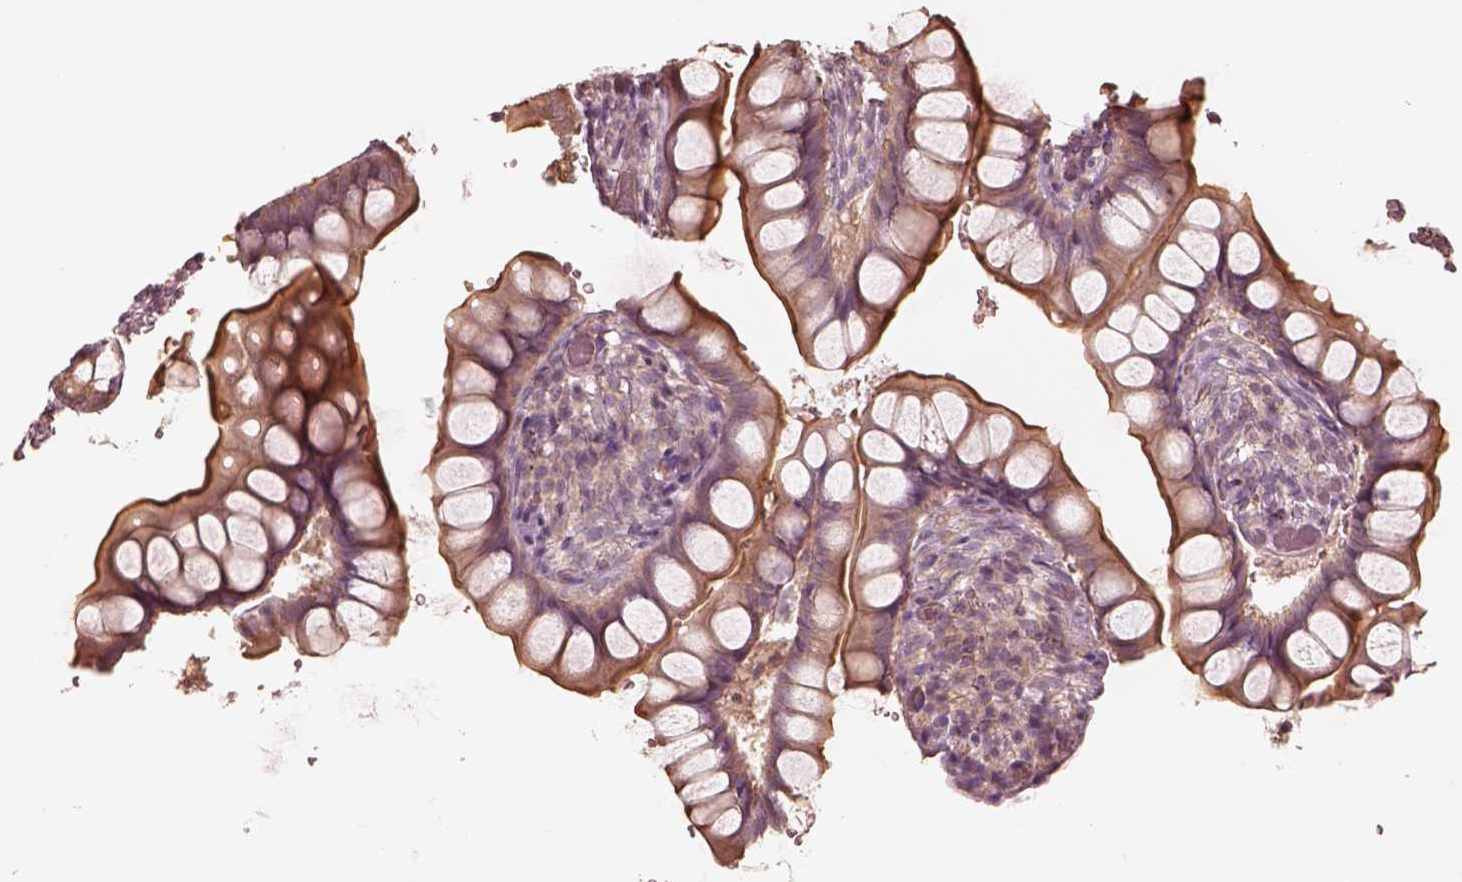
{"staining": {"intensity": "moderate", "quantity": ">75%", "location": "cytoplasmic/membranous"}, "tissue": "small intestine", "cell_type": "Glandular cells", "image_type": "normal", "snomed": [{"axis": "morphology", "description": "Normal tissue, NOS"}, {"axis": "topography", "description": "Small intestine"}], "caption": "IHC micrograph of normal human small intestine stained for a protein (brown), which shows medium levels of moderate cytoplasmic/membranous expression in approximately >75% of glandular cells.", "gene": "KIF5C", "patient": {"sex": "male", "age": 70}}